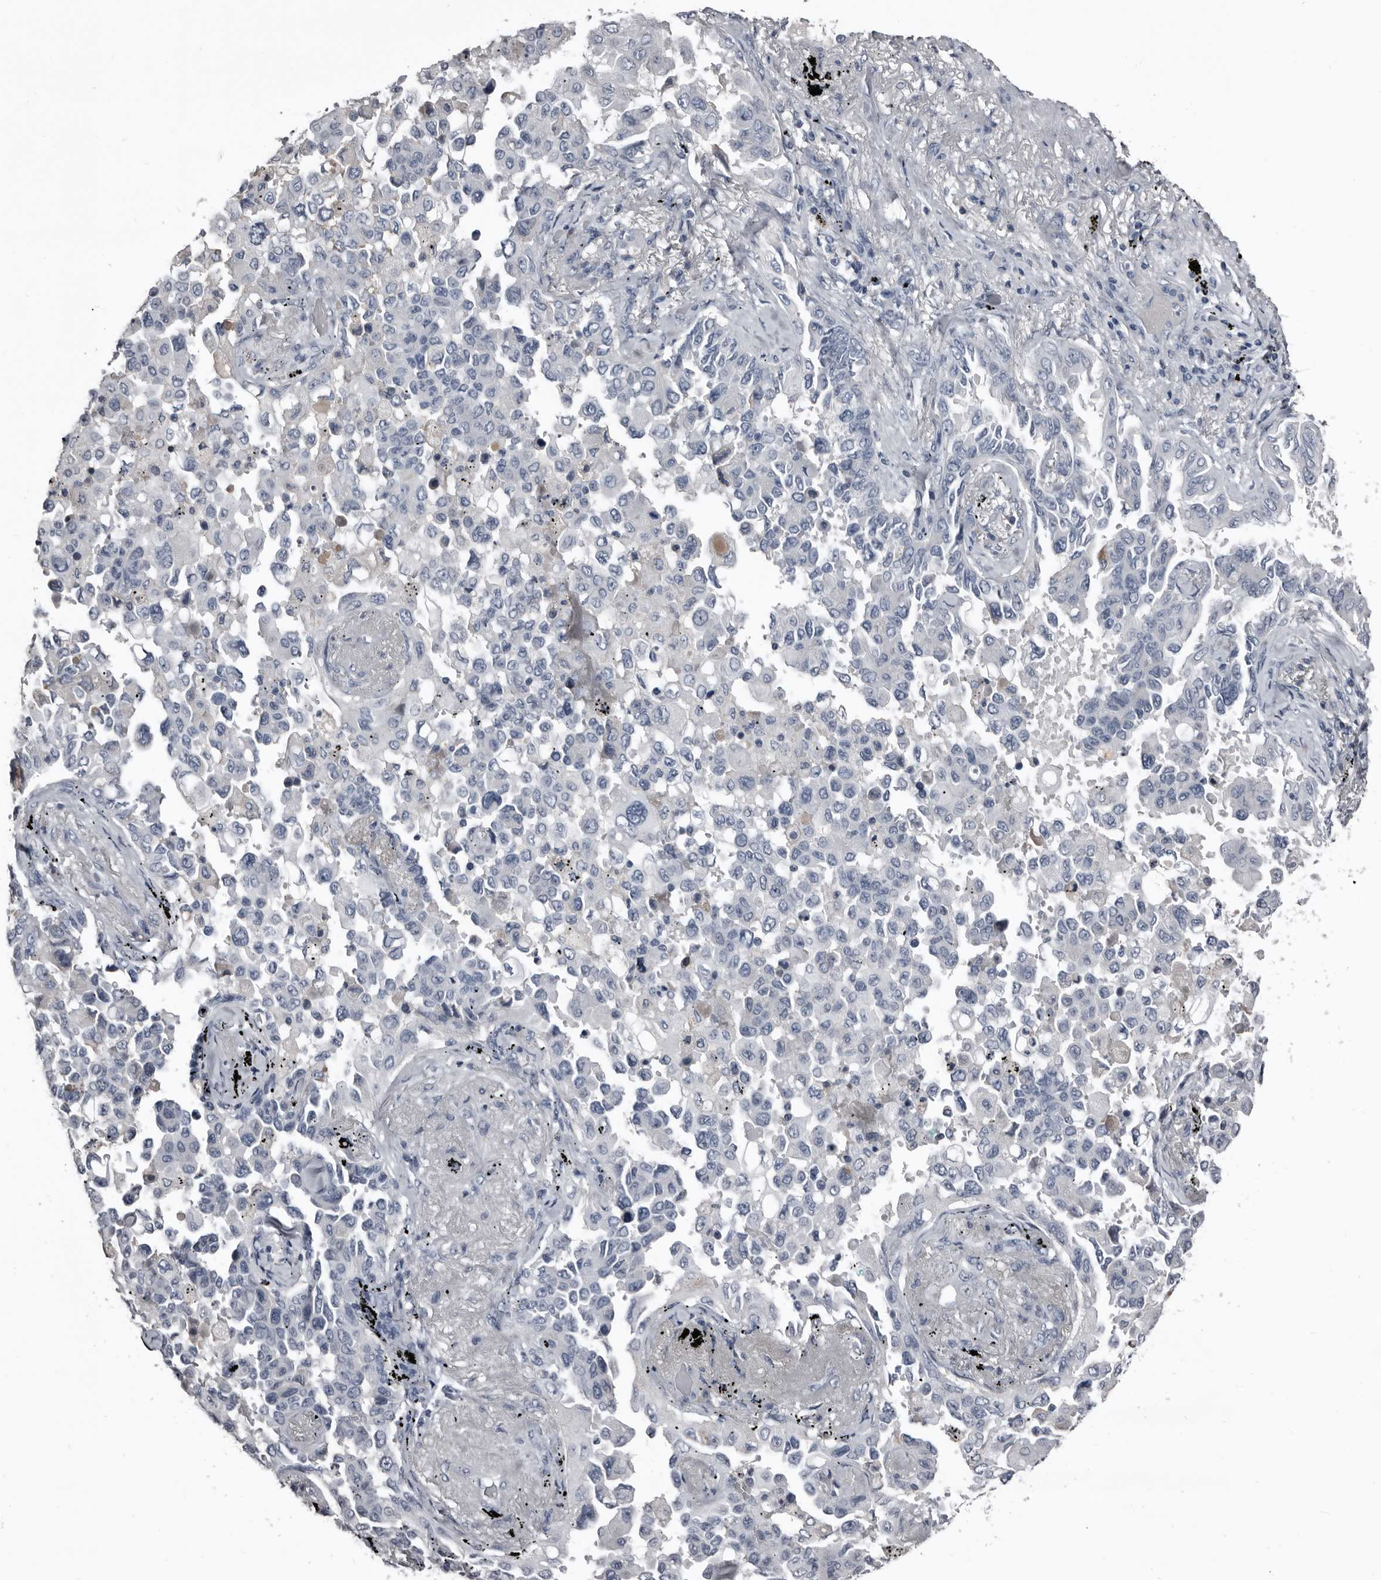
{"staining": {"intensity": "weak", "quantity": "<25%", "location": "cytoplasmic/membranous"}, "tissue": "lung cancer", "cell_type": "Tumor cells", "image_type": "cancer", "snomed": [{"axis": "morphology", "description": "Adenocarcinoma, NOS"}, {"axis": "topography", "description": "Lung"}], "caption": "Immunohistochemistry (IHC) image of neoplastic tissue: human lung cancer stained with DAB (3,3'-diaminobenzidine) exhibits no significant protein positivity in tumor cells. (Stains: DAB immunohistochemistry (IHC) with hematoxylin counter stain, Microscopy: brightfield microscopy at high magnification).", "gene": "GREB1", "patient": {"sex": "female", "age": 67}}